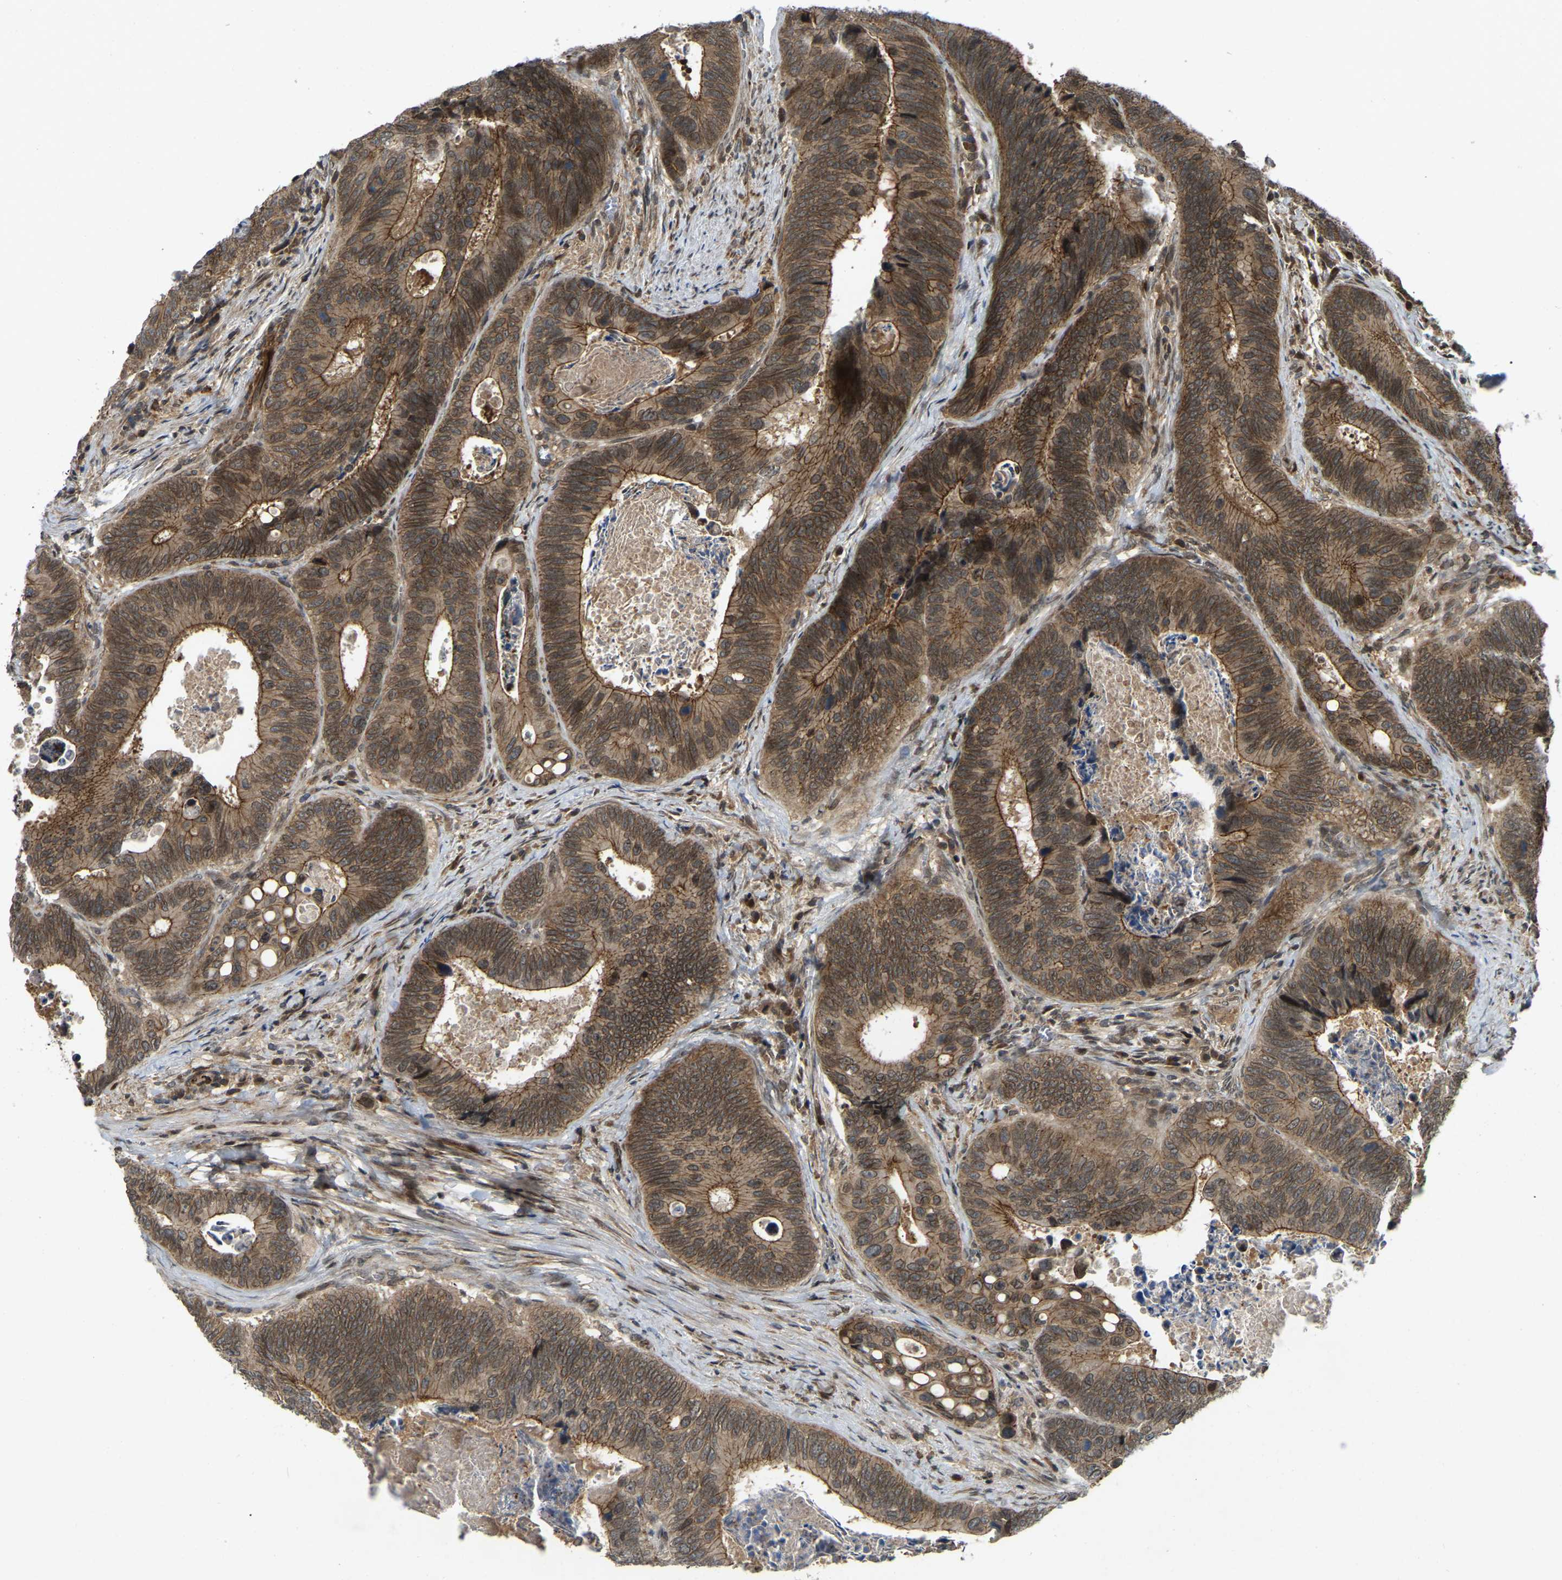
{"staining": {"intensity": "moderate", "quantity": ">75%", "location": "cytoplasmic/membranous,nuclear"}, "tissue": "colorectal cancer", "cell_type": "Tumor cells", "image_type": "cancer", "snomed": [{"axis": "morphology", "description": "Inflammation, NOS"}, {"axis": "morphology", "description": "Adenocarcinoma, NOS"}, {"axis": "topography", "description": "Colon"}], "caption": "An image showing moderate cytoplasmic/membranous and nuclear staining in approximately >75% of tumor cells in adenocarcinoma (colorectal), as visualized by brown immunohistochemical staining.", "gene": "KIAA1549", "patient": {"sex": "male", "age": 72}}